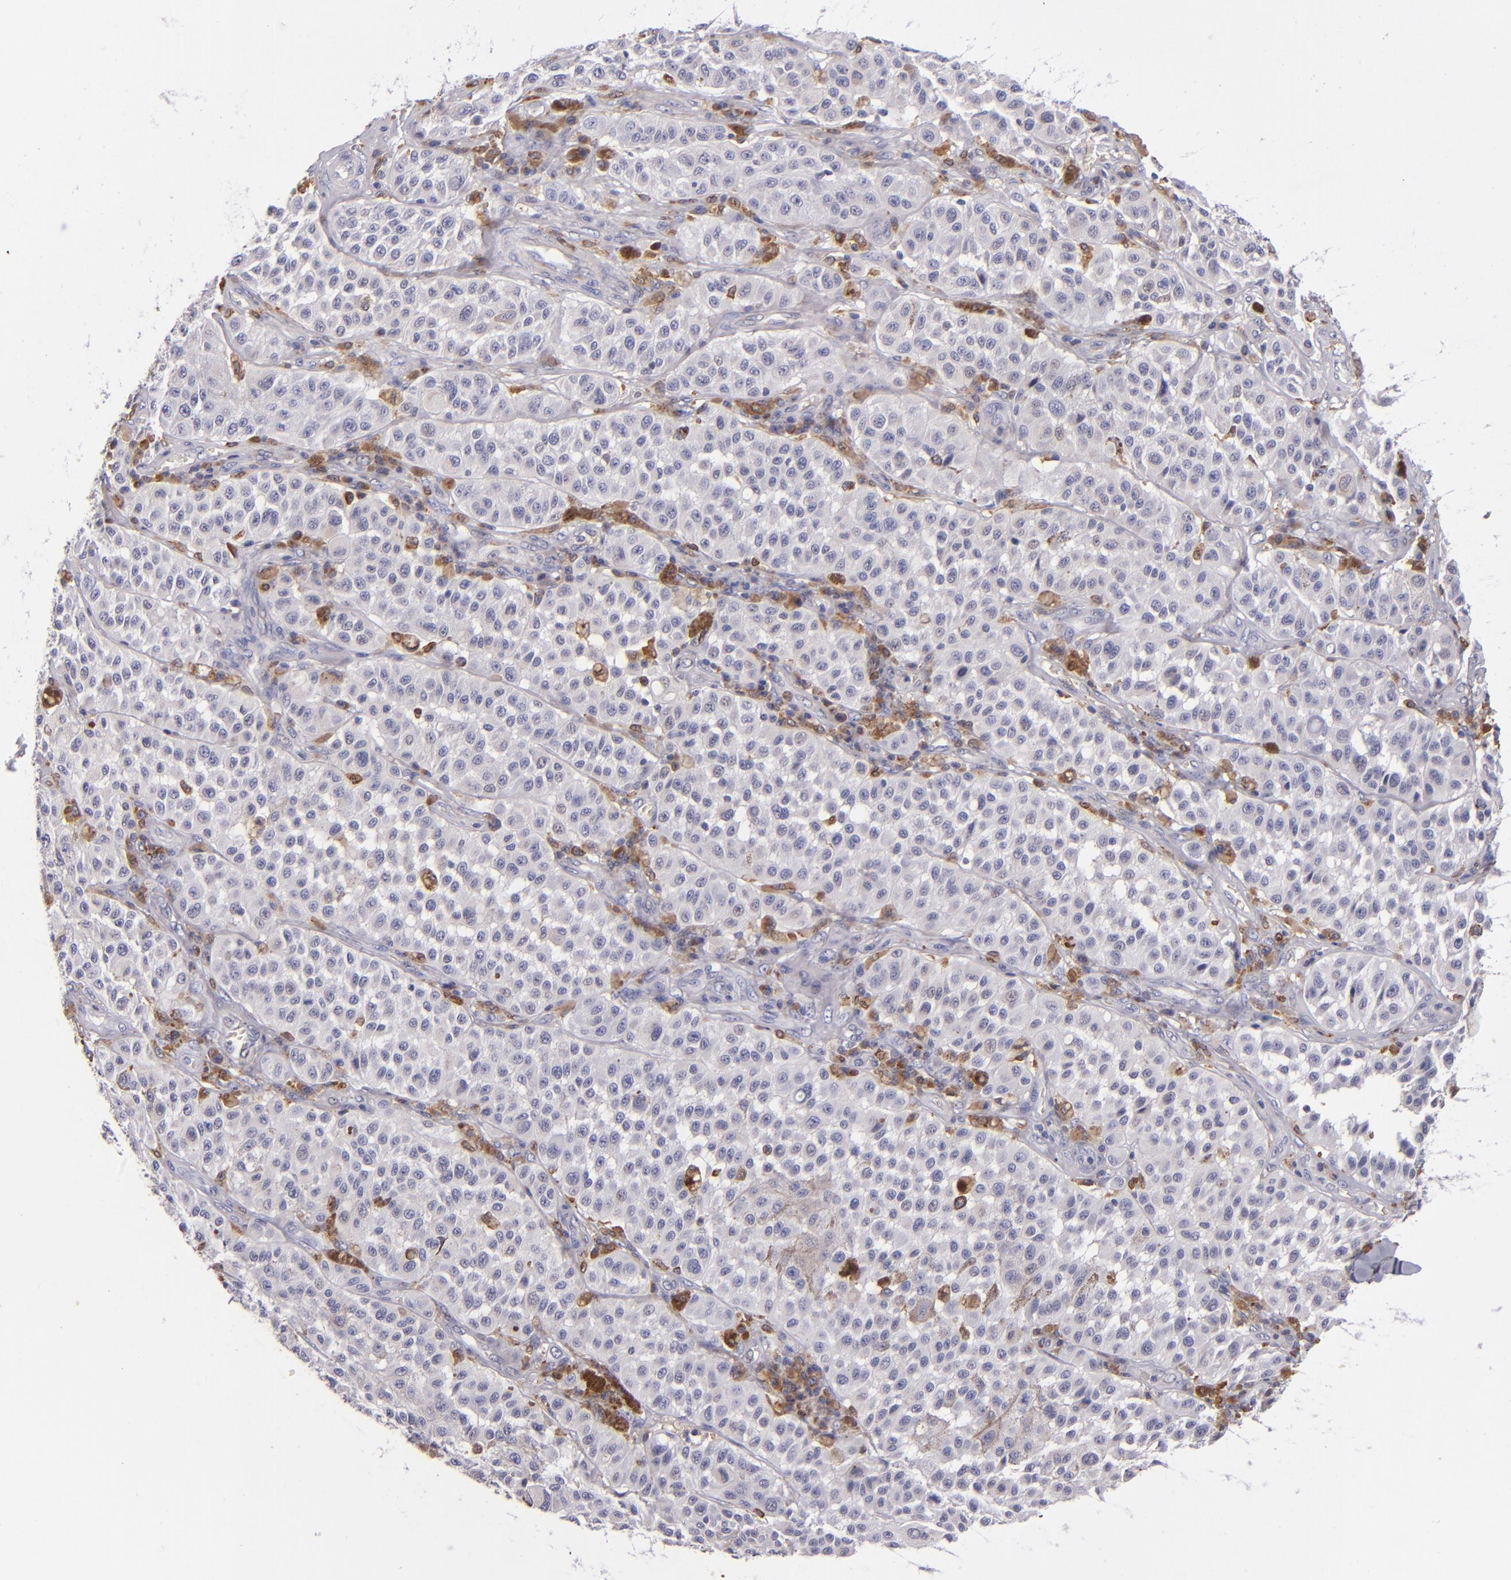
{"staining": {"intensity": "negative", "quantity": "none", "location": "none"}, "tissue": "melanoma", "cell_type": "Tumor cells", "image_type": "cancer", "snomed": [{"axis": "morphology", "description": "Malignant melanoma, NOS"}, {"axis": "topography", "description": "Skin"}], "caption": "A histopathology image of malignant melanoma stained for a protein displays no brown staining in tumor cells.", "gene": "CD74", "patient": {"sex": "female", "age": 64}}